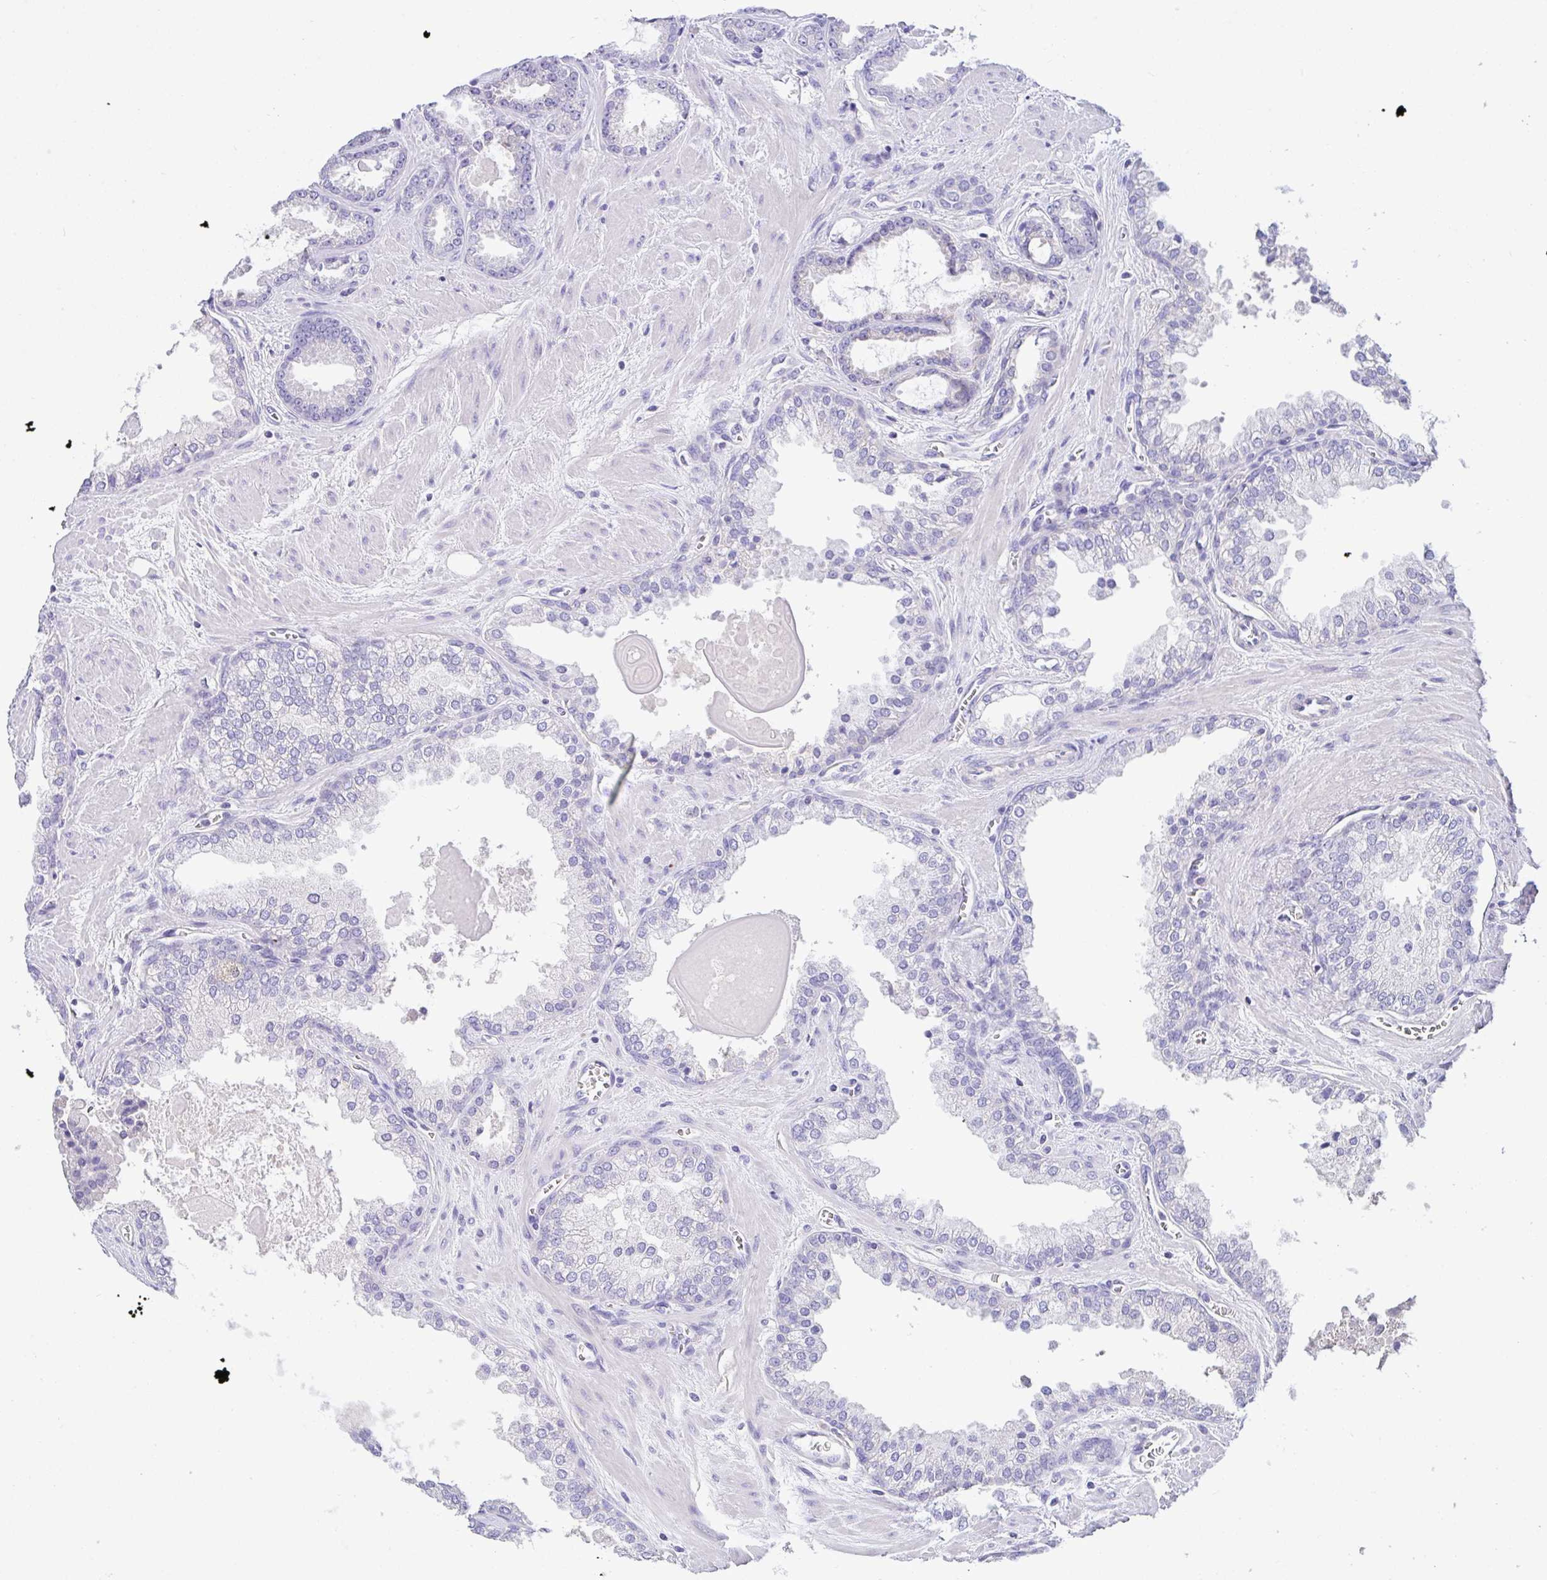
{"staining": {"intensity": "negative", "quantity": "none", "location": "none"}, "tissue": "prostate cancer", "cell_type": "Tumor cells", "image_type": "cancer", "snomed": [{"axis": "morphology", "description": "Adenocarcinoma, Low grade"}, {"axis": "topography", "description": "Prostate"}], "caption": "IHC micrograph of human prostate cancer stained for a protein (brown), which exhibits no staining in tumor cells.", "gene": "CA10", "patient": {"sex": "male", "age": 62}}